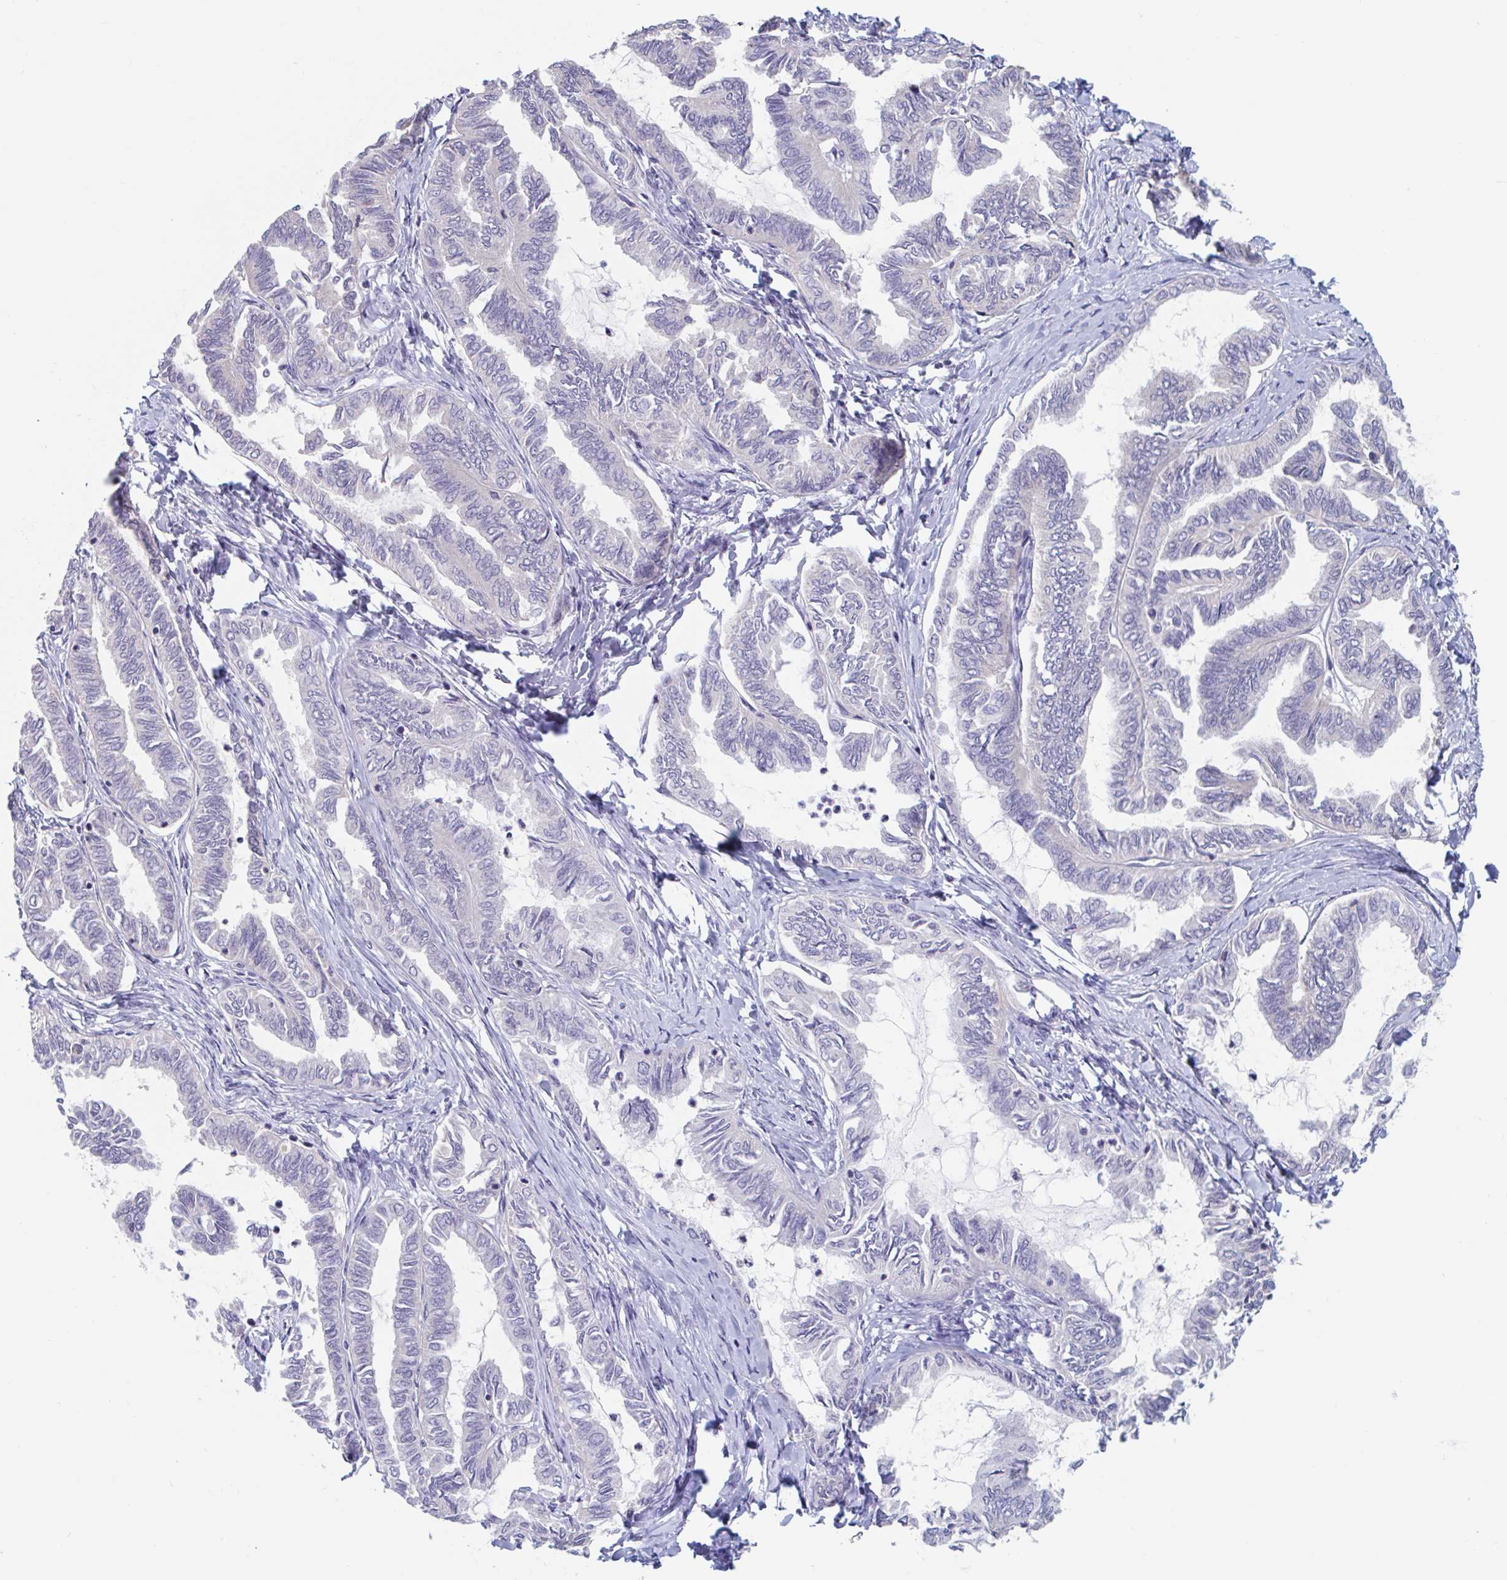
{"staining": {"intensity": "negative", "quantity": "none", "location": "none"}, "tissue": "ovarian cancer", "cell_type": "Tumor cells", "image_type": "cancer", "snomed": [{"axis": "morphology", "description": "Carcinoma, endometroid"}, {"axis": "topography", "description": "Ovary"}], "caption": "Endometroid carcinoma (ovarian) stained for a protein using immunohistochemistry (IHC) exhibits no positivity tumor cells.", "gene": "UNKL", "patient": {"sex": "female", "age": 70}}